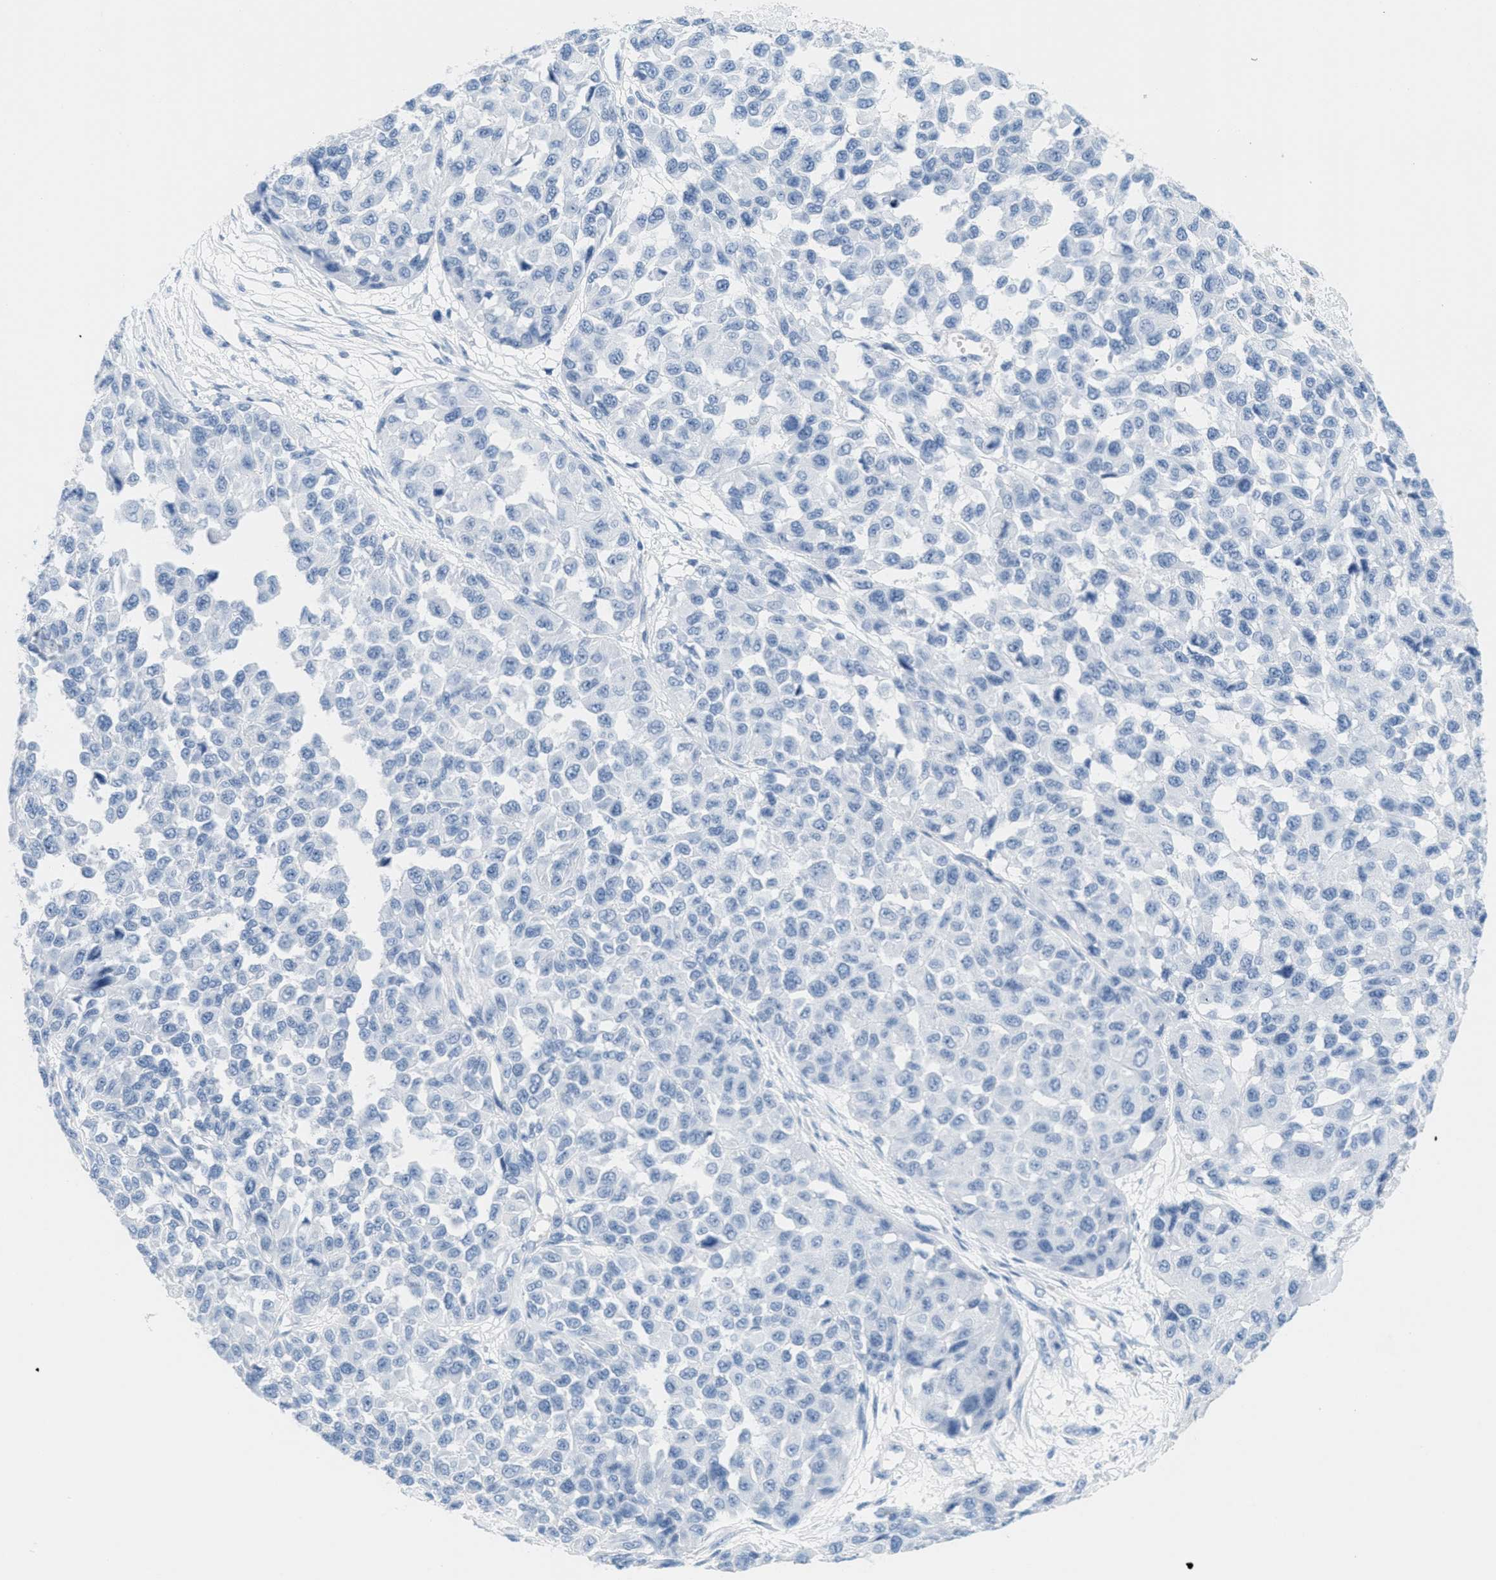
{"staining": {"intensity": "negative", "quantity": "none", "location": "none"}, "tissue": "melanoma", "cell_type": "Tumor cells", "image_type": "cancer", "snomed": [{"axis": "morphology", "description": "Malignant melanoma, NOS"}, {"axis": "topography", "description": "Skin"}], "caption": "Immunohistochemistry histopathology image of malignant melanoma stained for a protein (brown), which demonstrates no staining in tumor cells.", "gene": "GPM6A", "patient": {"sex": "male", "age": 62}}